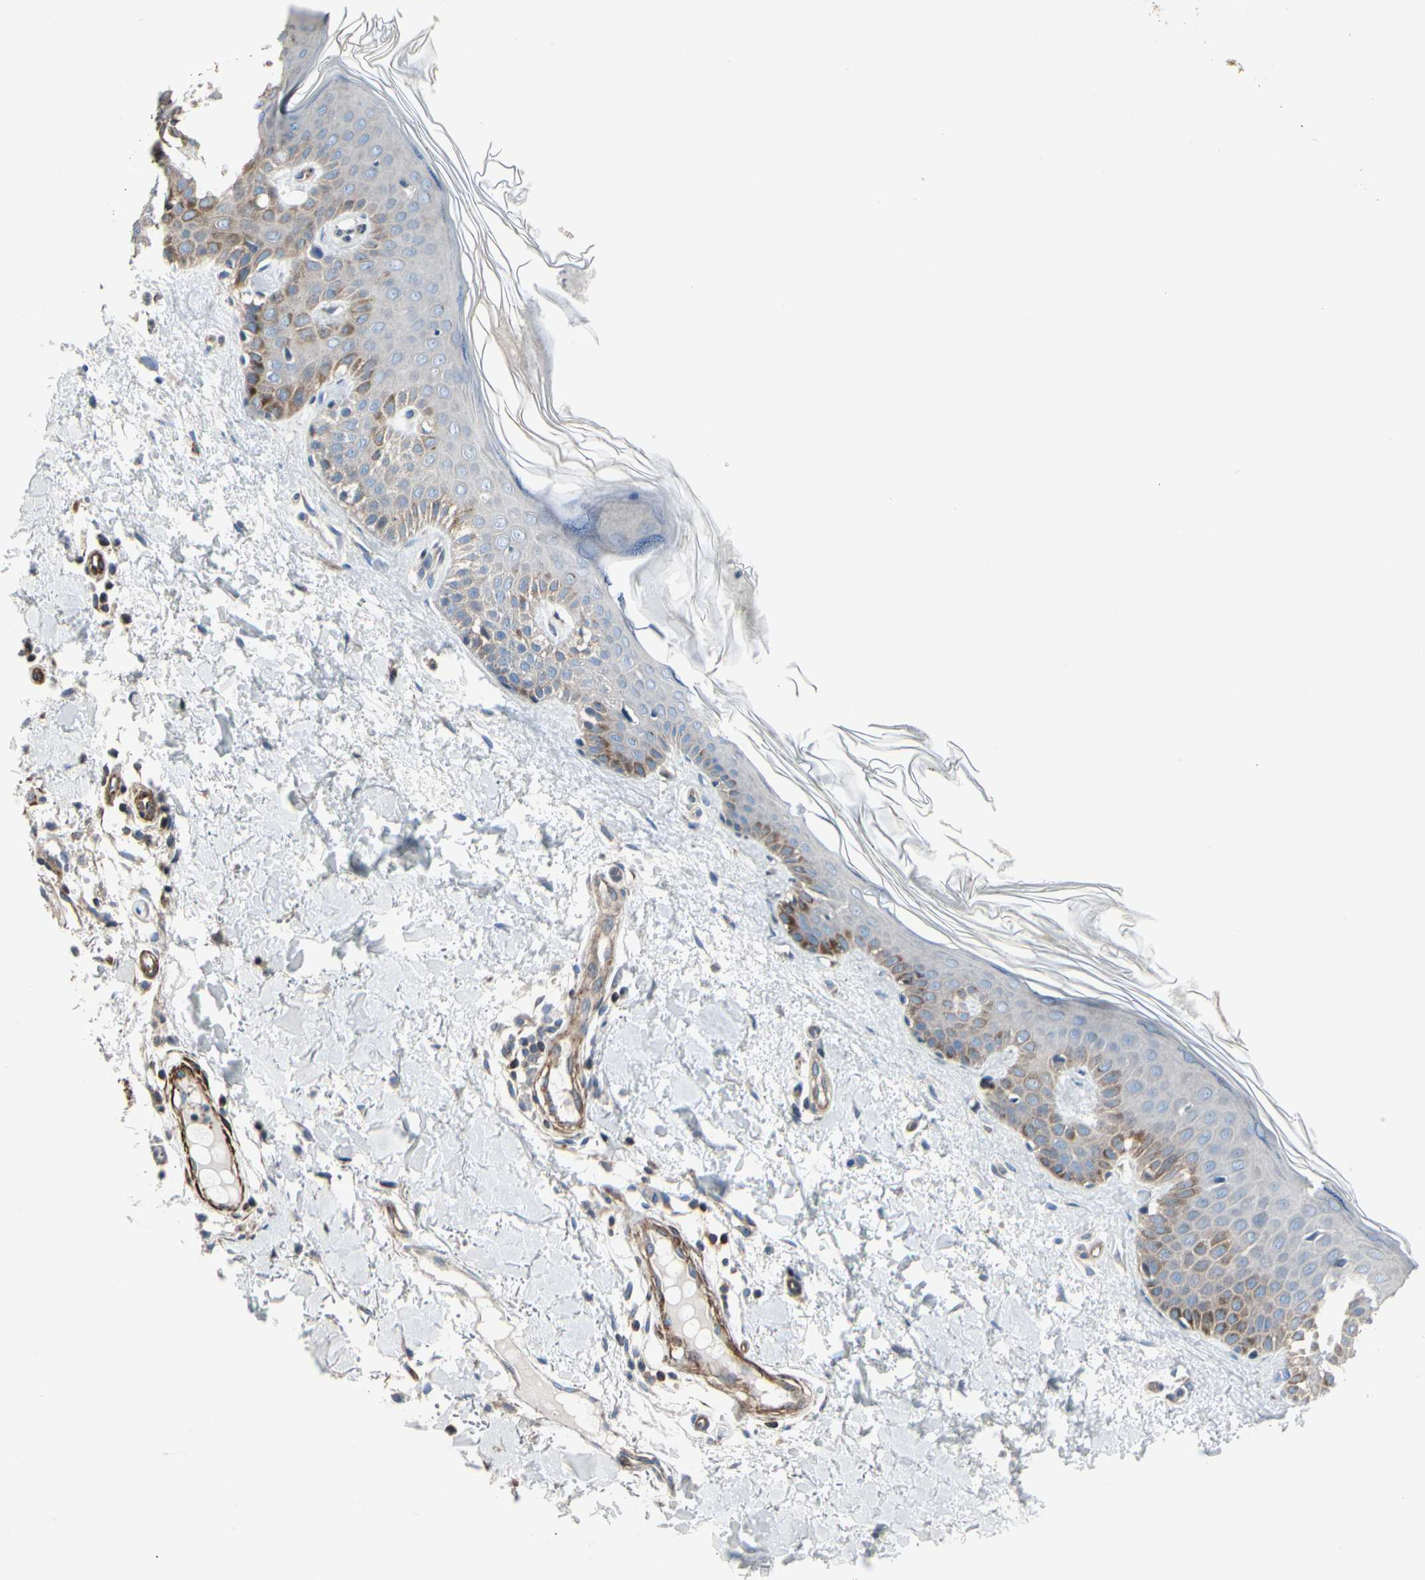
{"staining": {"intensity": "negative", "quantity": "none", "location": "none"}, "tissue": "skin", "cell_type": "Fibroblasts", "image_type": "normal", "snomed": [{"axis": "morphology", "description": "Normal tissue, NOS"}, {"axis": "topography", "description": "Skin"}], "caption": "High power microscopy photomicrograph of an immunohistochemistry micrograph of unremarkable skin, revealing no significant positivity in fibroblasts. (DAB IHC with hematoxylin counter stain).", "gene": "TPM1", "patient": {"sex": "male", "age": 67}}